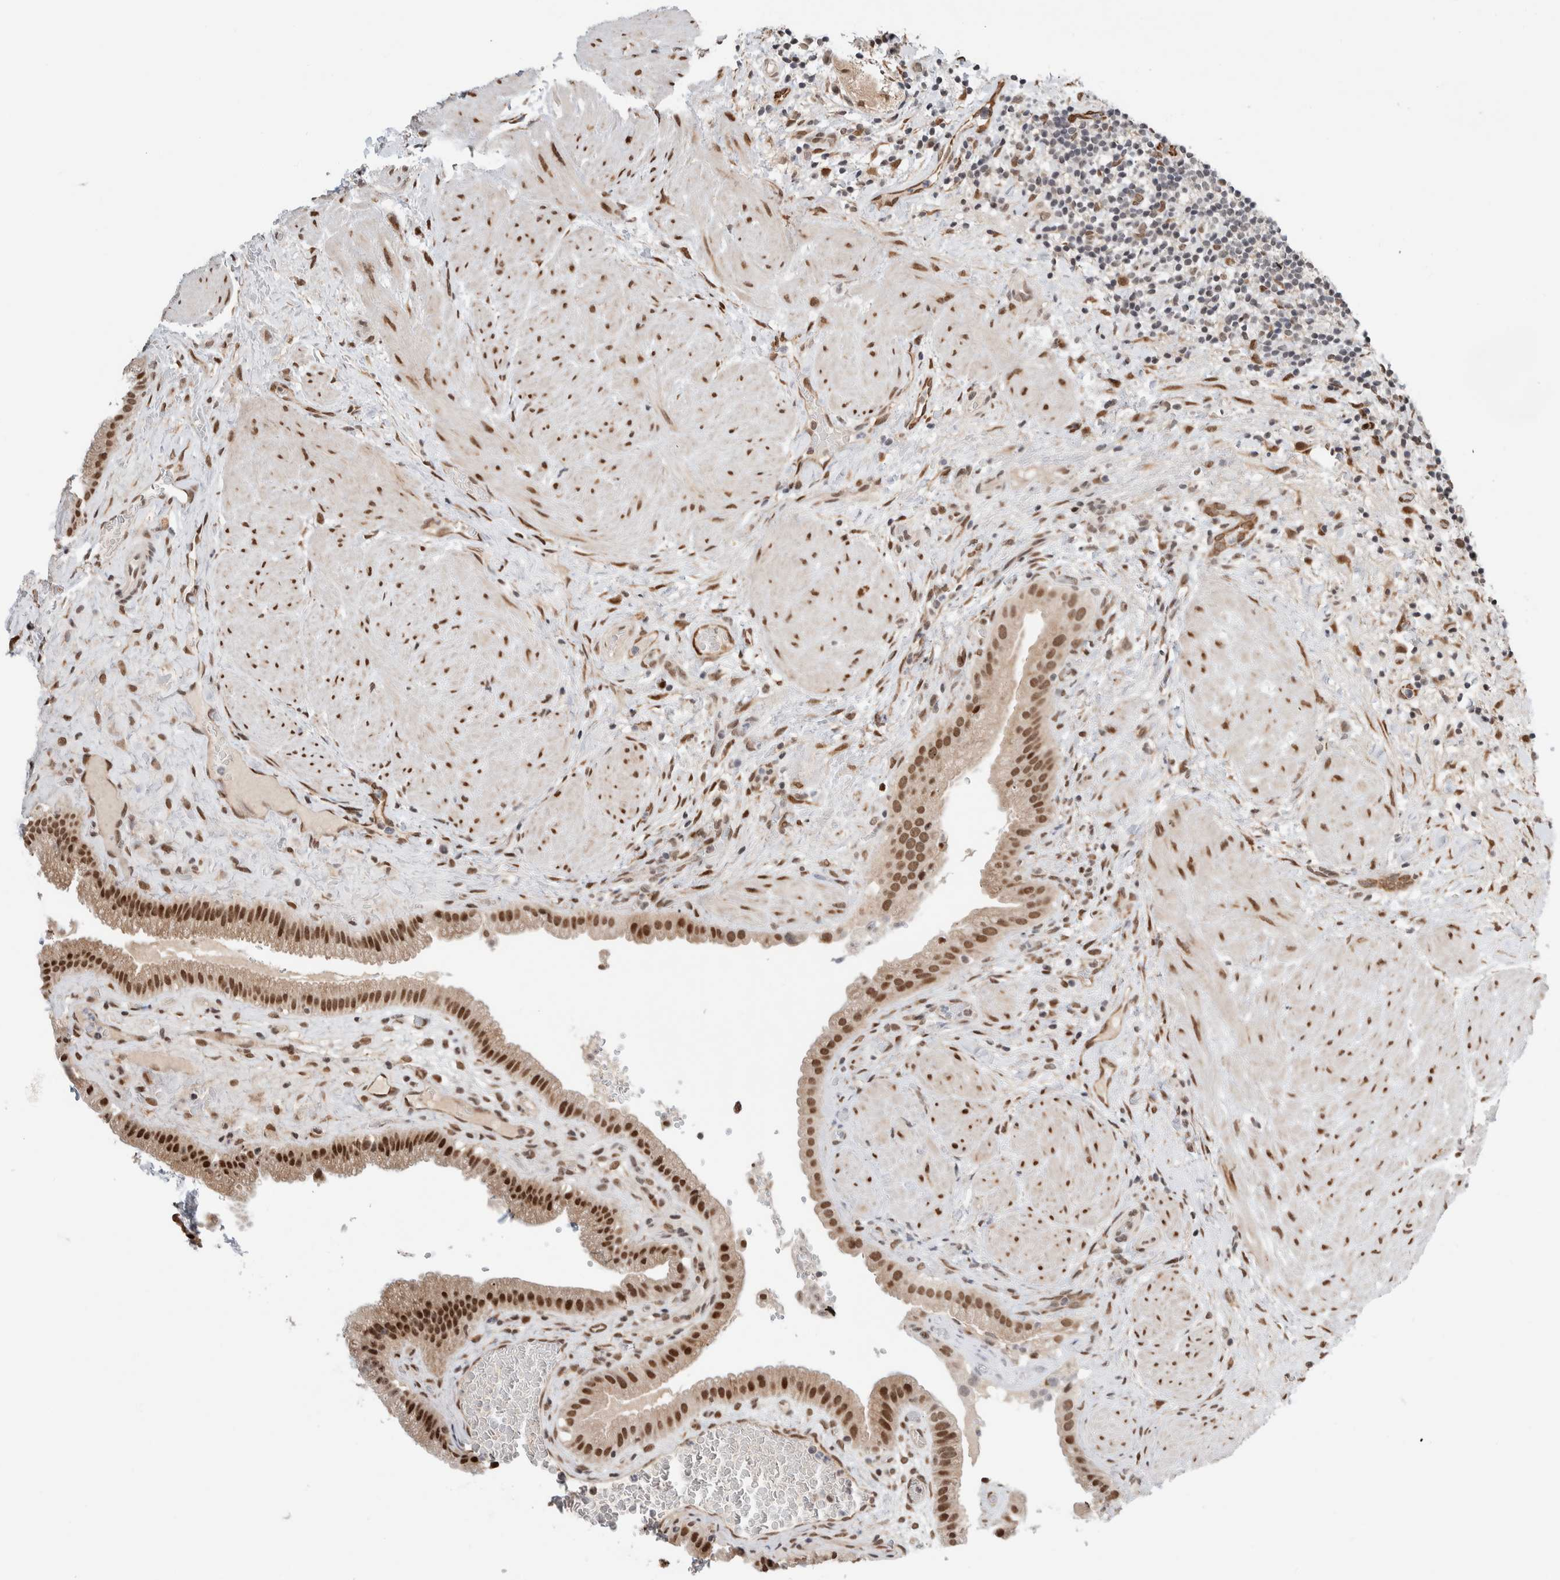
{"staining": {"intensity": "moderate", "quantity": ">75%", "location": "nuclear"}, "tissue": "gallbladder", "cell_type": "Glandular cells", "image_type": "normal", "snomed": [{"axis": "morphology", "description": "Normal tissue, NOS"}, {"axis": "topography", "description": "Gallbladder"}], "caption": "Benign gallbladder exhibits moderate nuclear staining in approximately >75% of glandular cells (DAB (3,3'-diaminobenzidine) = brown stain, brightfield microscopy at high magnification)..", "gene": "TNRC18", "patient": {"sex": "male", "age": 49}}